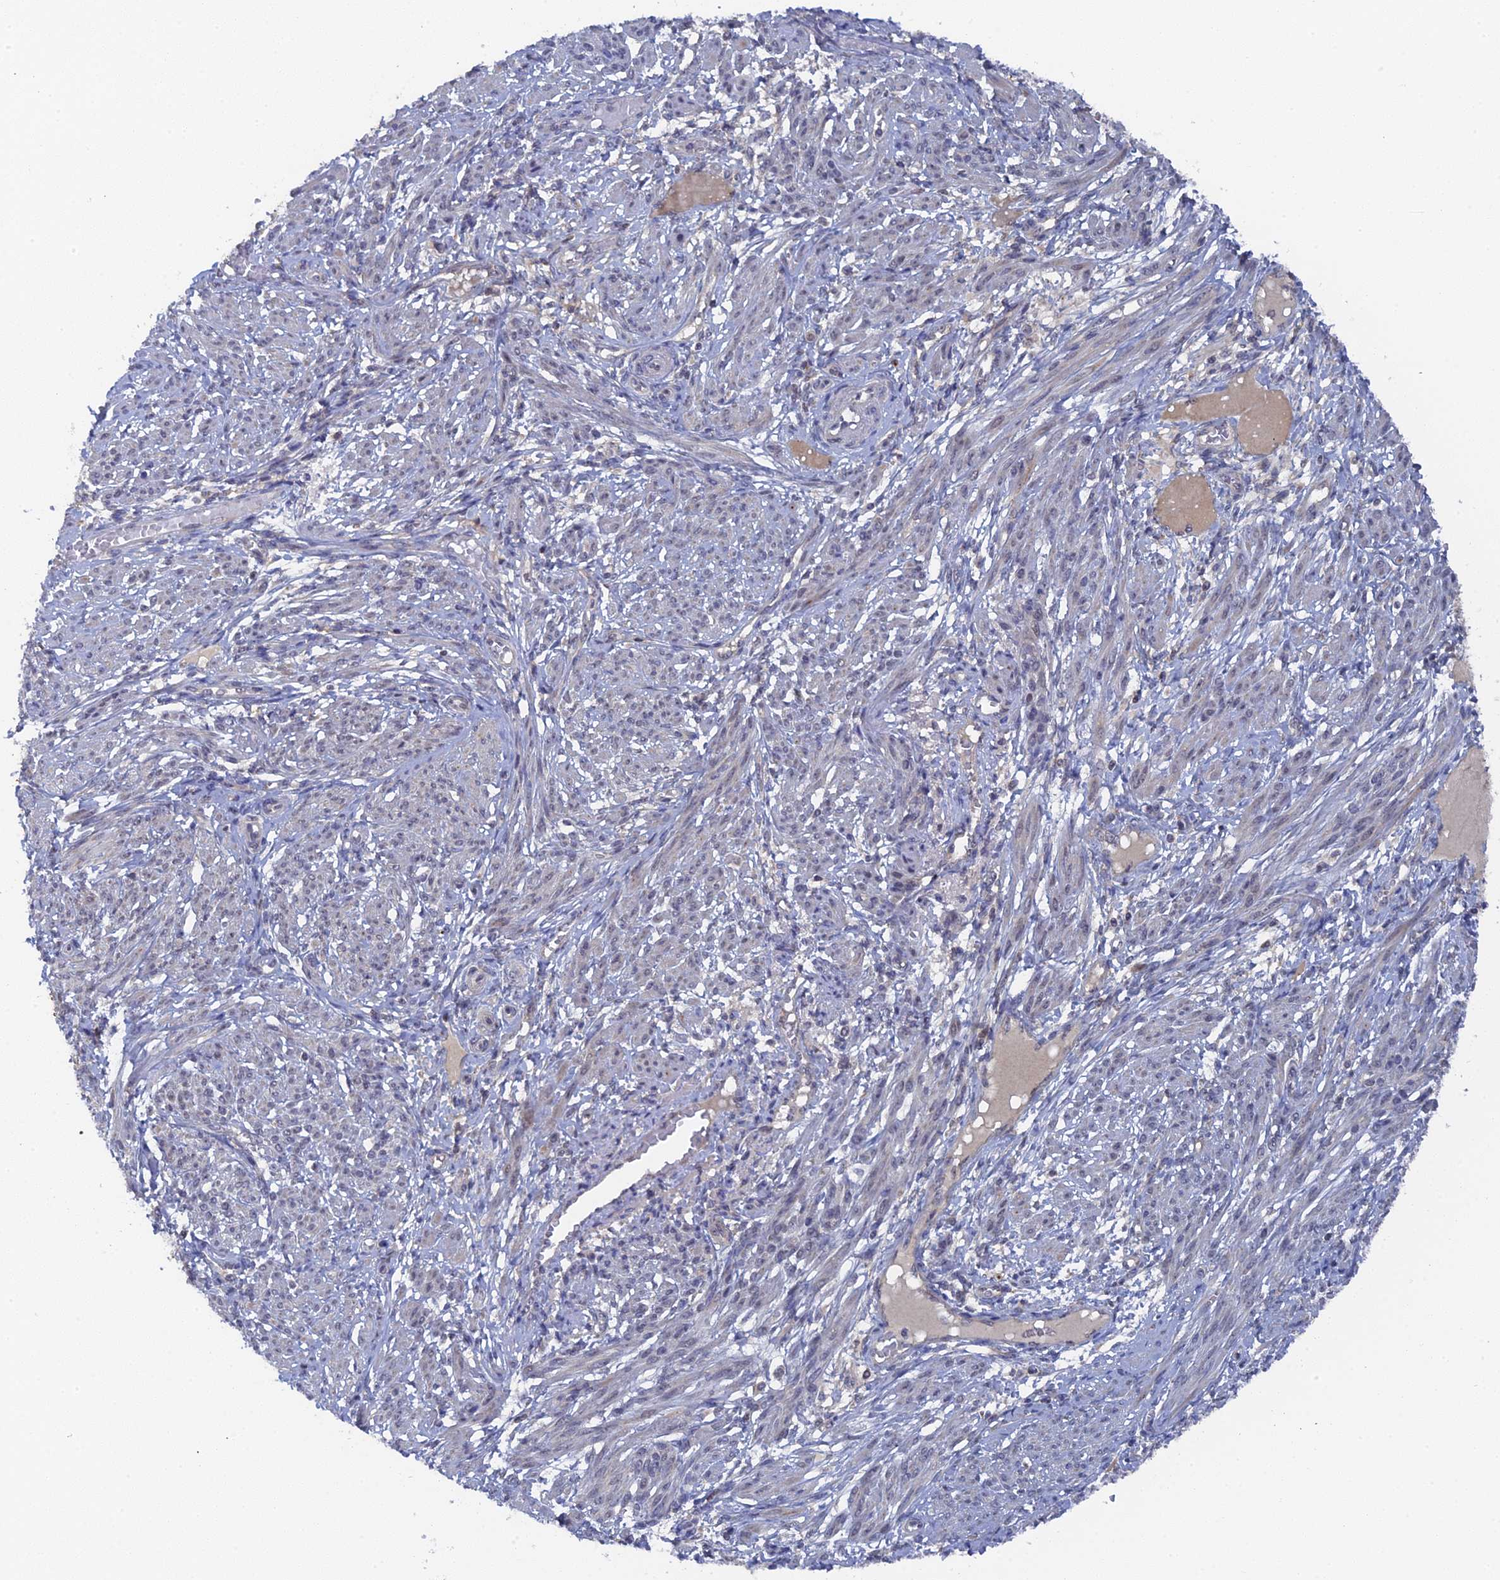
{"staining": {"intensity": "negative", "quantity": "none", "location": "none"}, "tissue": "smooth muscle", "cell_type": "Smooth muscle cells", "image_type": "normal", "snomed": [{"axis": "morphology", "description": "Normal tissue, NOS"}, {"axis": "topography", "description": "Smooth muscle"}], "caption": "Immunohistochemical staining of benign human smooth muscle reveals no significant positivity in smooth muscle cells.", "gene": "MIGA2", "patient": {"sex": "female", "age": 39}}